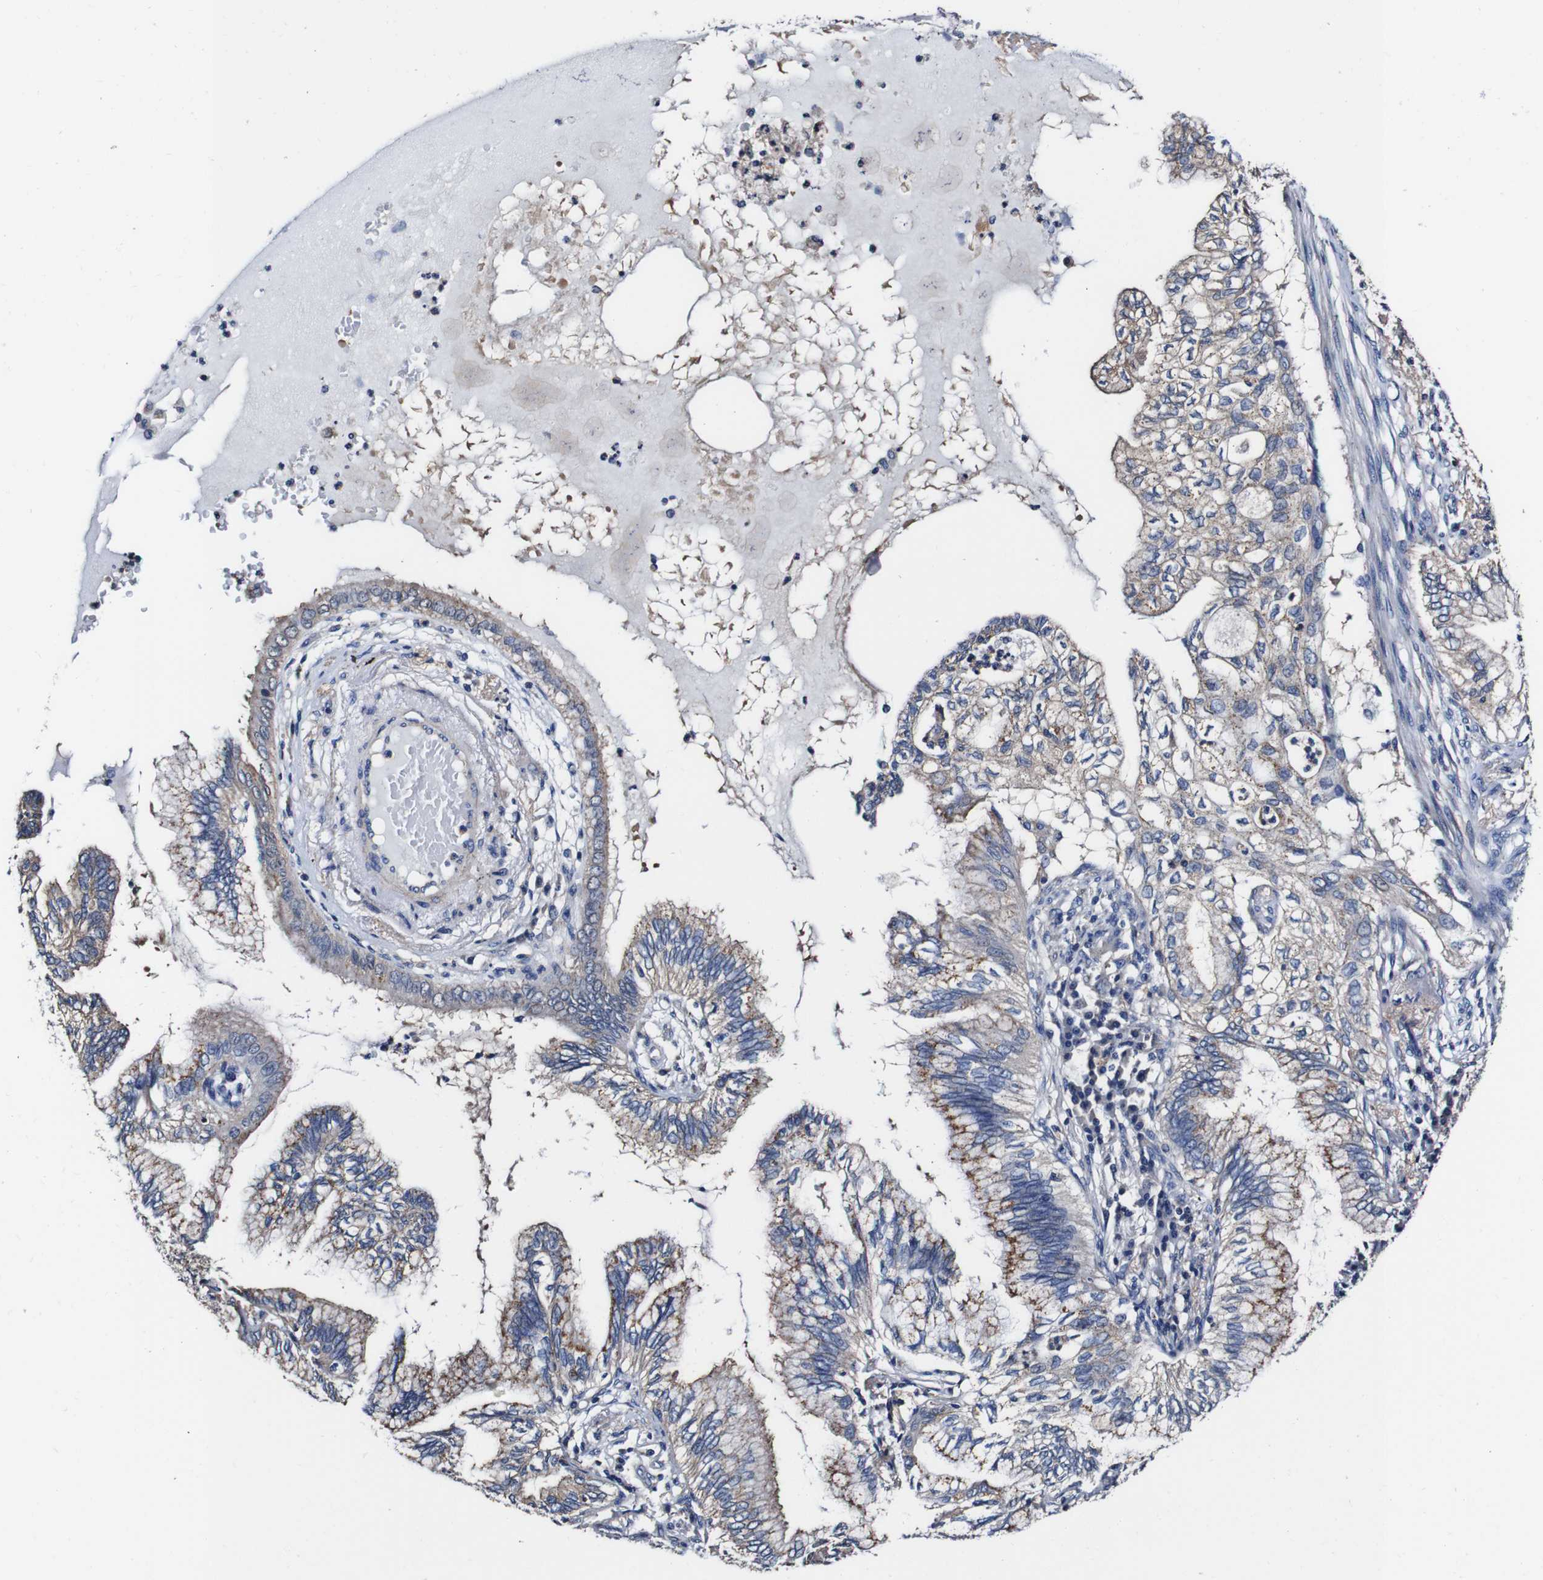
{"staining": {"intensity": "moderate", "quantity": "25%-75%", "location": "cytoplasmic/membranous"}, "tissue": "lung cancer", "cell_type": "Tumor cells", "image_type": "cancer", "snomed": [{"axis": "morphology", "description": "Normal tissue, NOS"}, {"axis": "morphology", "description": "Adenocarcinoma, NOS"}, {"axis": "topography", "description": "Bronchus"}, {"axis": "topography", "description": "Lung"}], "caption": "About 25%-75% of tumor cells in human lung cancer exhibit moderate cytoplasmic/membranous protein staining as visualized by brown immunohistochemical staining.", "gene": "PDCD6IP", "patient": {"sex": "female", "age": 70}}